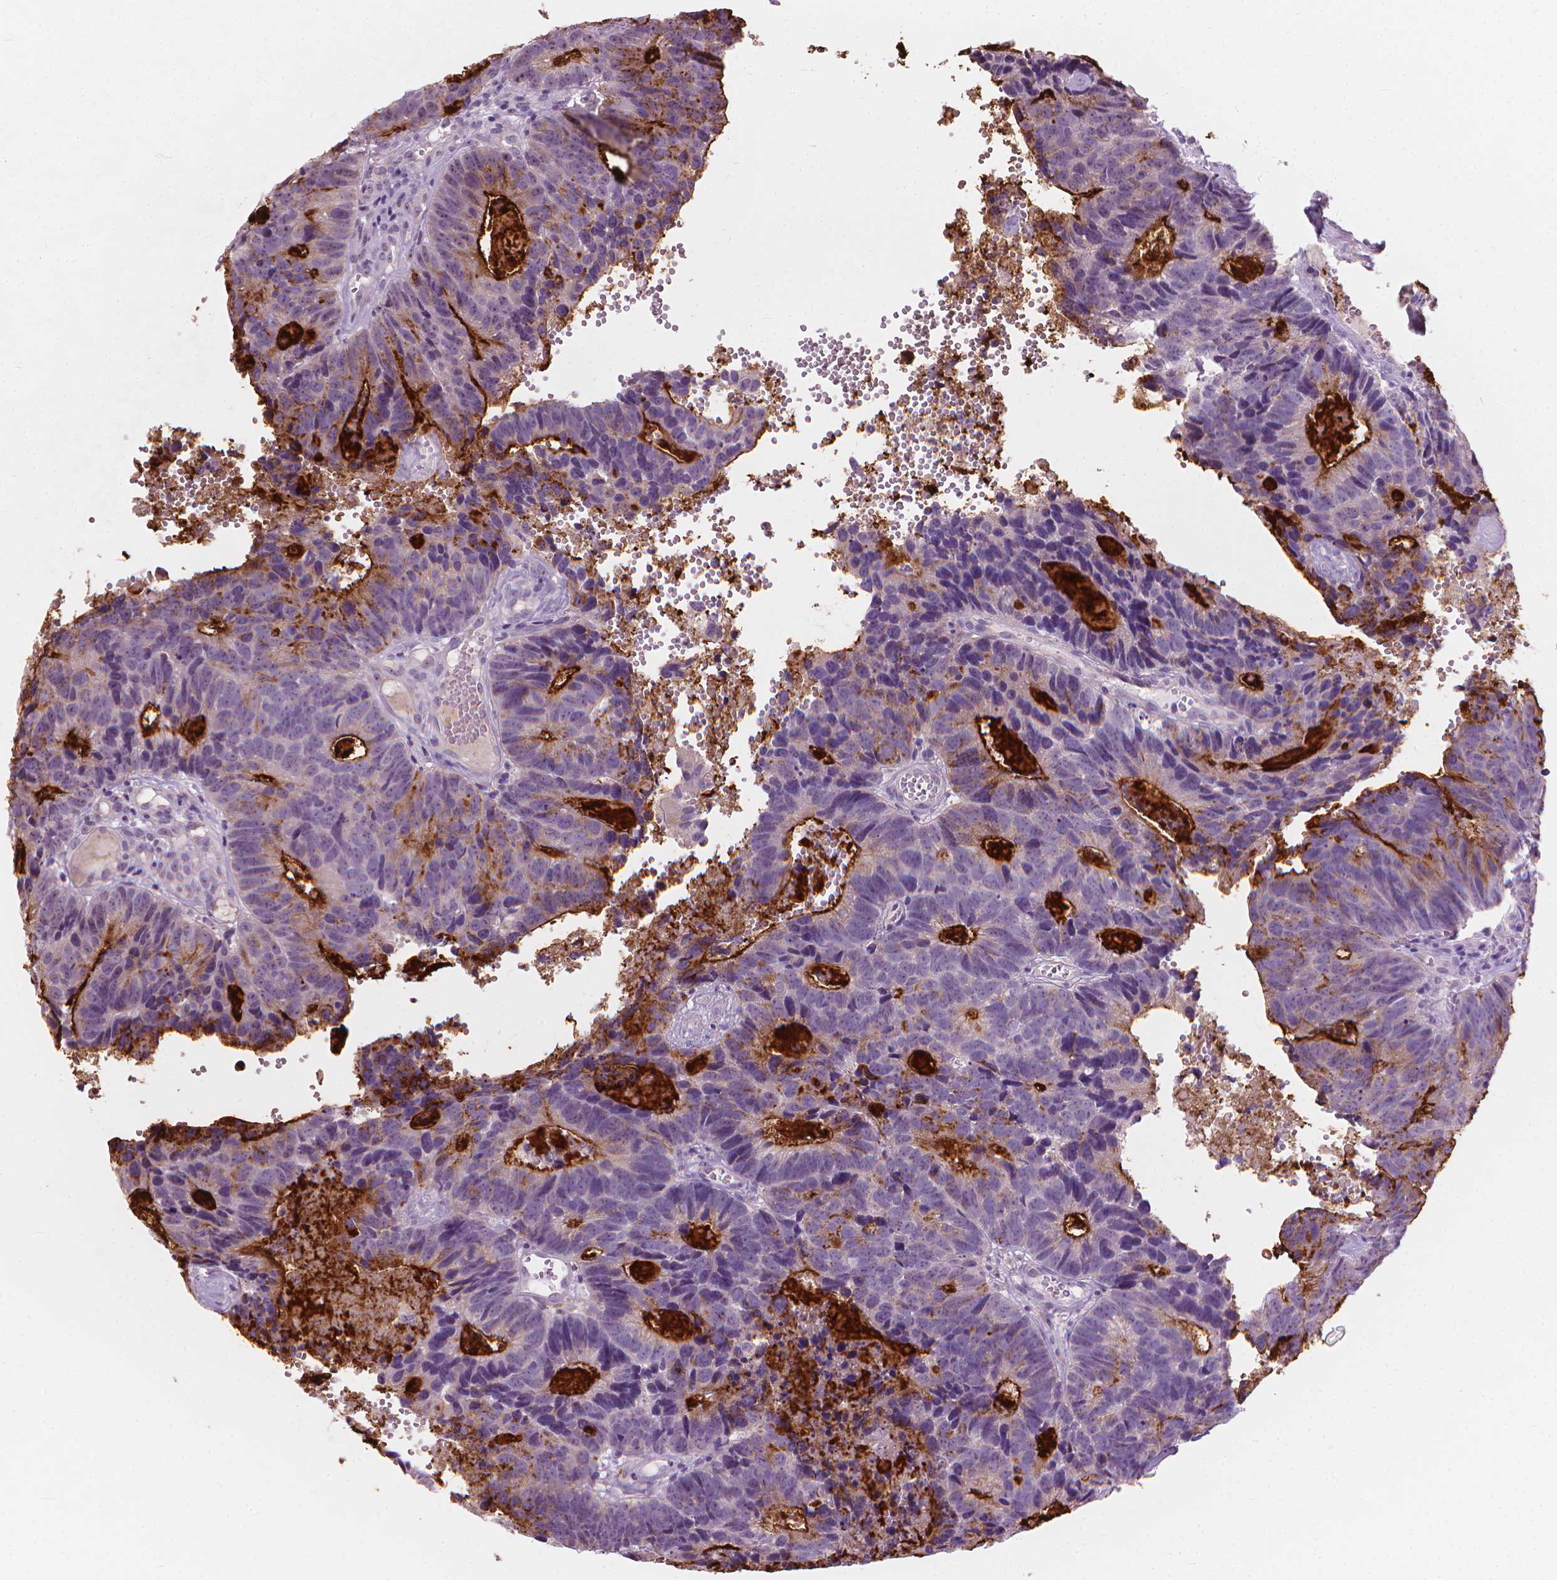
{"staining": {"intensity": "strong", "quantity": "<25%", "location": "cytoplasmic/membranous"}, "tissue": "head and neck cancer", "cell_type": "Tumor cells", "image_type": "cancer", "snomed": [{"axis": "morphology", "description": "Adenocarcinoma, NOS"}, {"axis": "topography", "description": "Head-Neck"}], "caption": "A photomicrograph of head and neck cancer stained for a protein displays strong cytoplasmic/membranous brown staining in tumor cells.", "gene": "GPRC5A", "patient": {"sex": "male", "age": 62}}